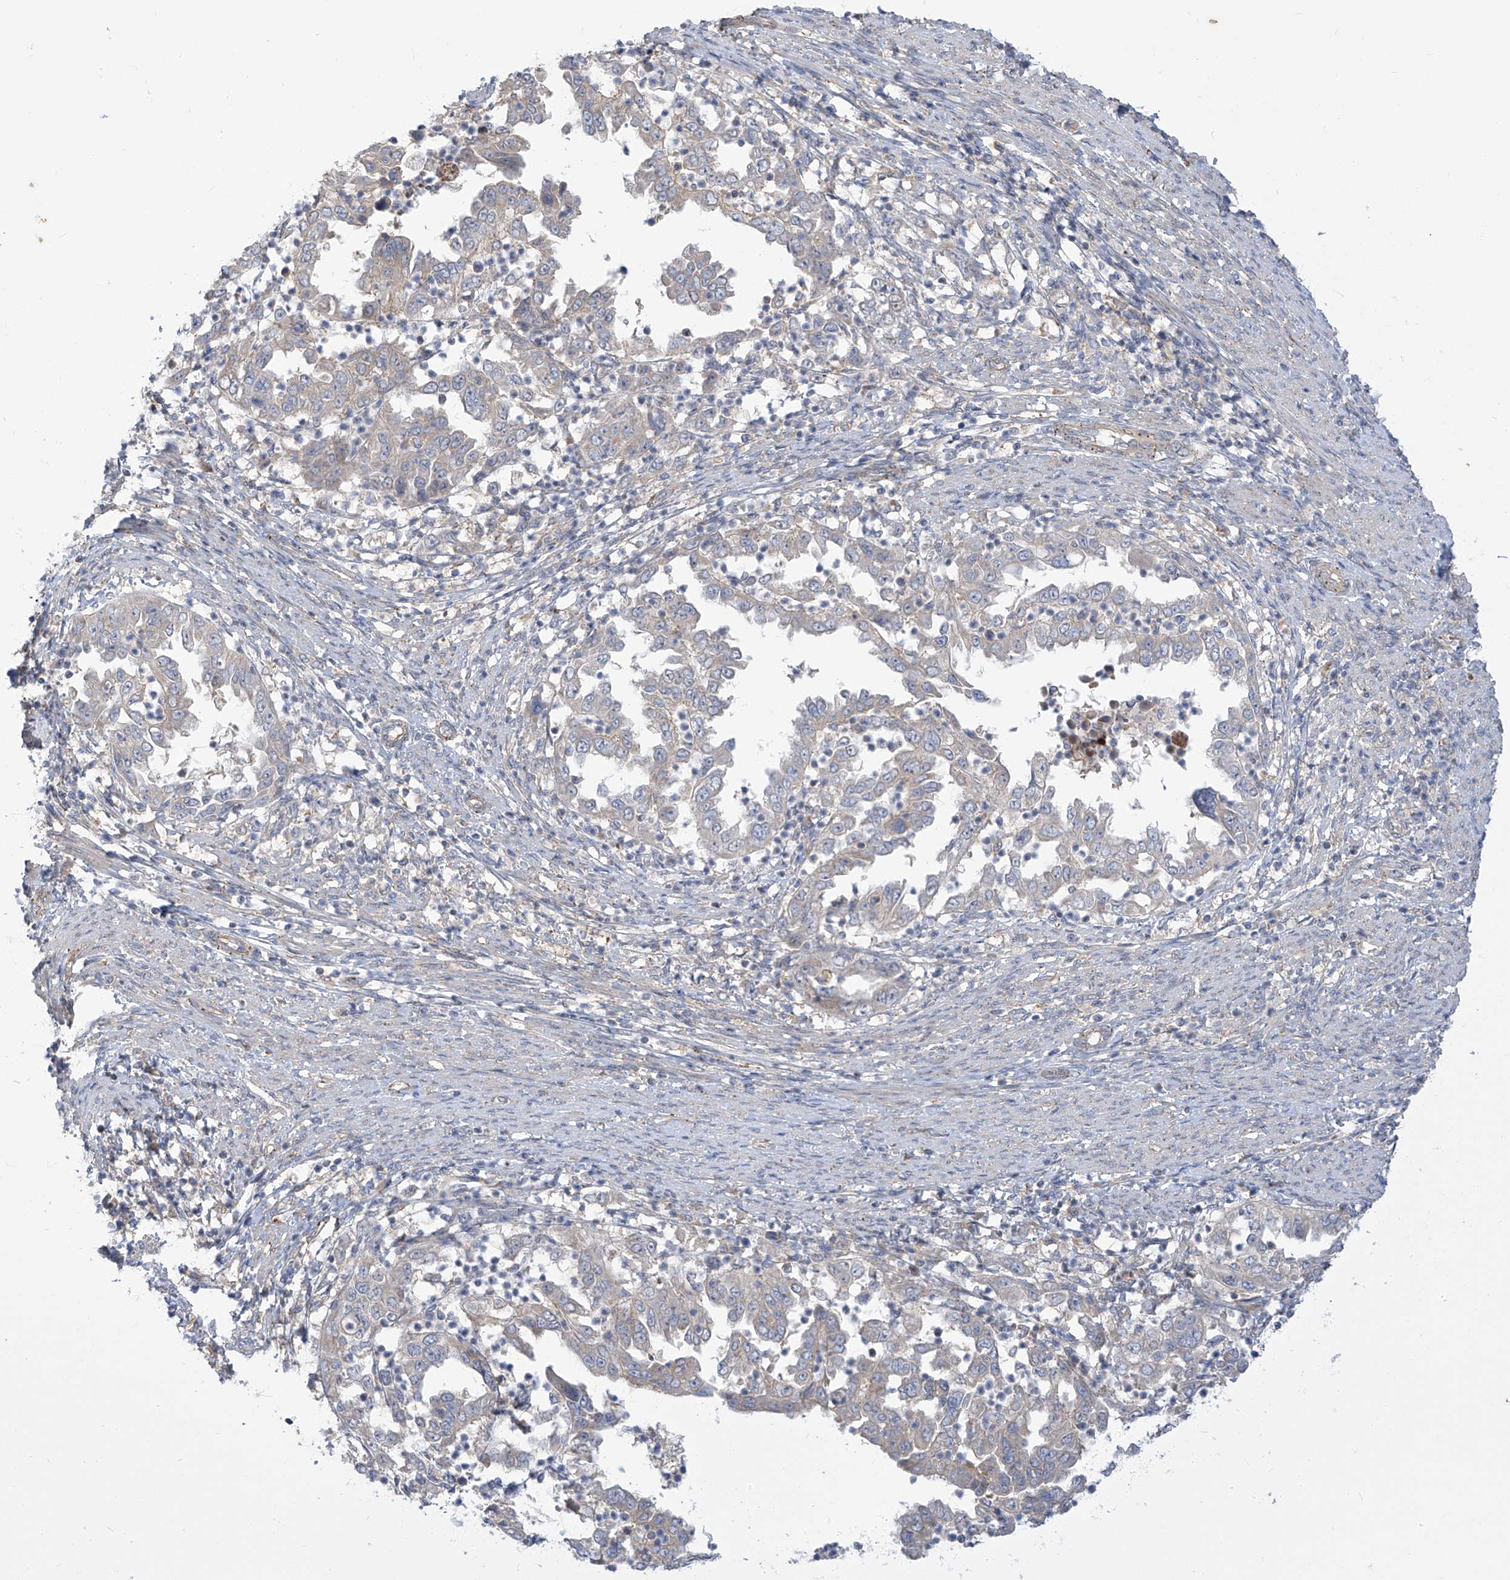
{"staining": {"intensity": "negative", "quantity": "none", "location": "none"}, "tissue": "endometrial cancer", "cell_type": "Tumor cells", "image_type": "cancer", "snomed": [{"axis": "morphology", "description": "Adenocarcinoma, NOS"}, {"axis": "topography", "description": "Endometrium"}], "caption": "There is no significant expression in tumor cells of endometrial cancer. (IHC, brightfield microscopy, high magnification).", "gene": "ADAT2", "patient": {"sex": "female", "age": 85}}